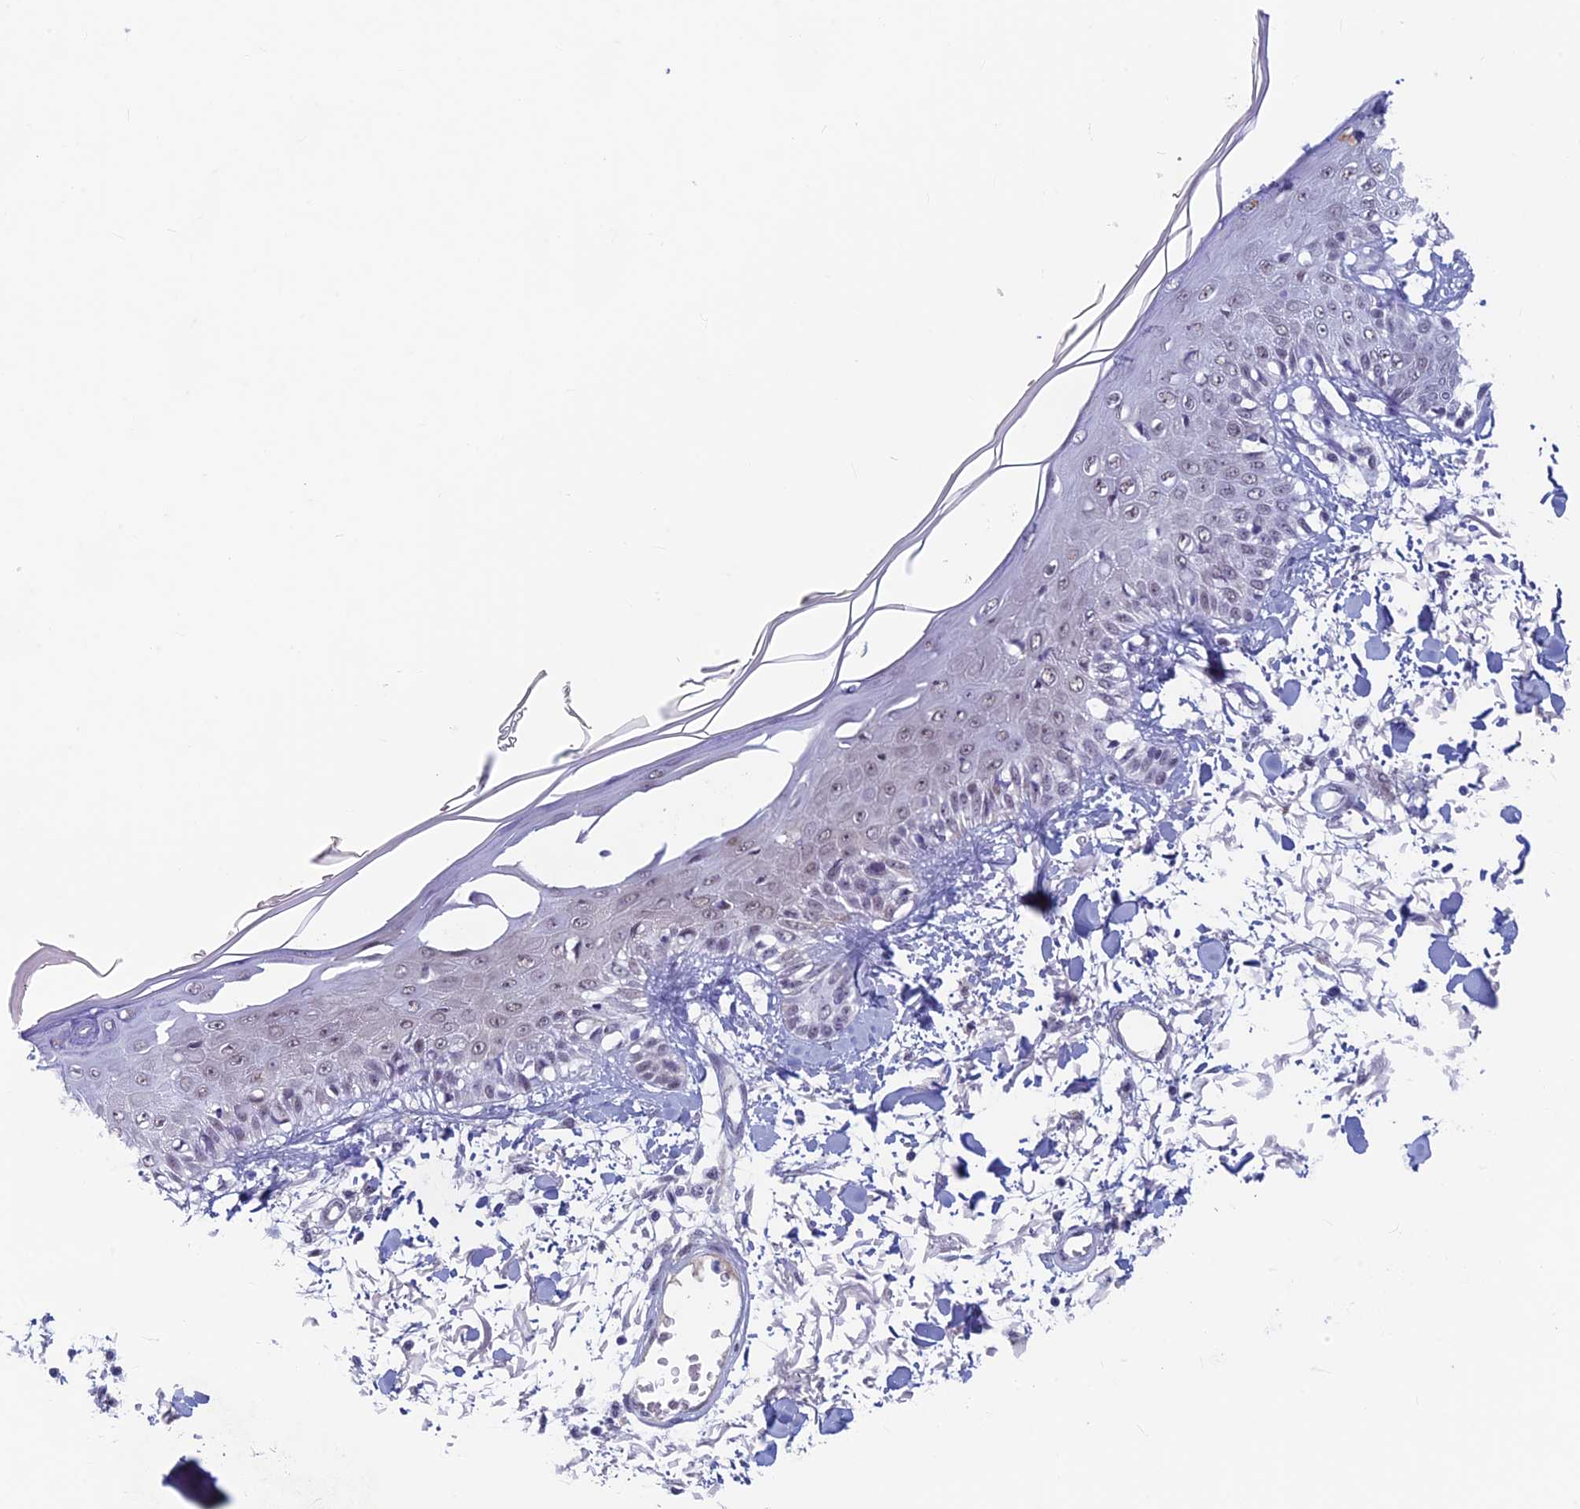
{"staining": {"intensity": "negative", "quantity": "none", "location": "none"}, "tissue": "skin", "cell_type": "Fibroblasts", "image_type": "normal", "snomed": [{"axis": "morphology", "description": "Normal tissue, NOS"}, {"axis": "morphology", "description": "Squamous cell carcinoma, NOS"}, {"axis": "topography", "description": "Skin"}, {"axis": "topography", "description": "Peripheral nerve tissue"}], "caption": "A micrograph of skin stained for a protein reveals no brown staining in fibroblasts.", "gene": "ASH2L", "patient": {"sex": "male", "age": 83}}